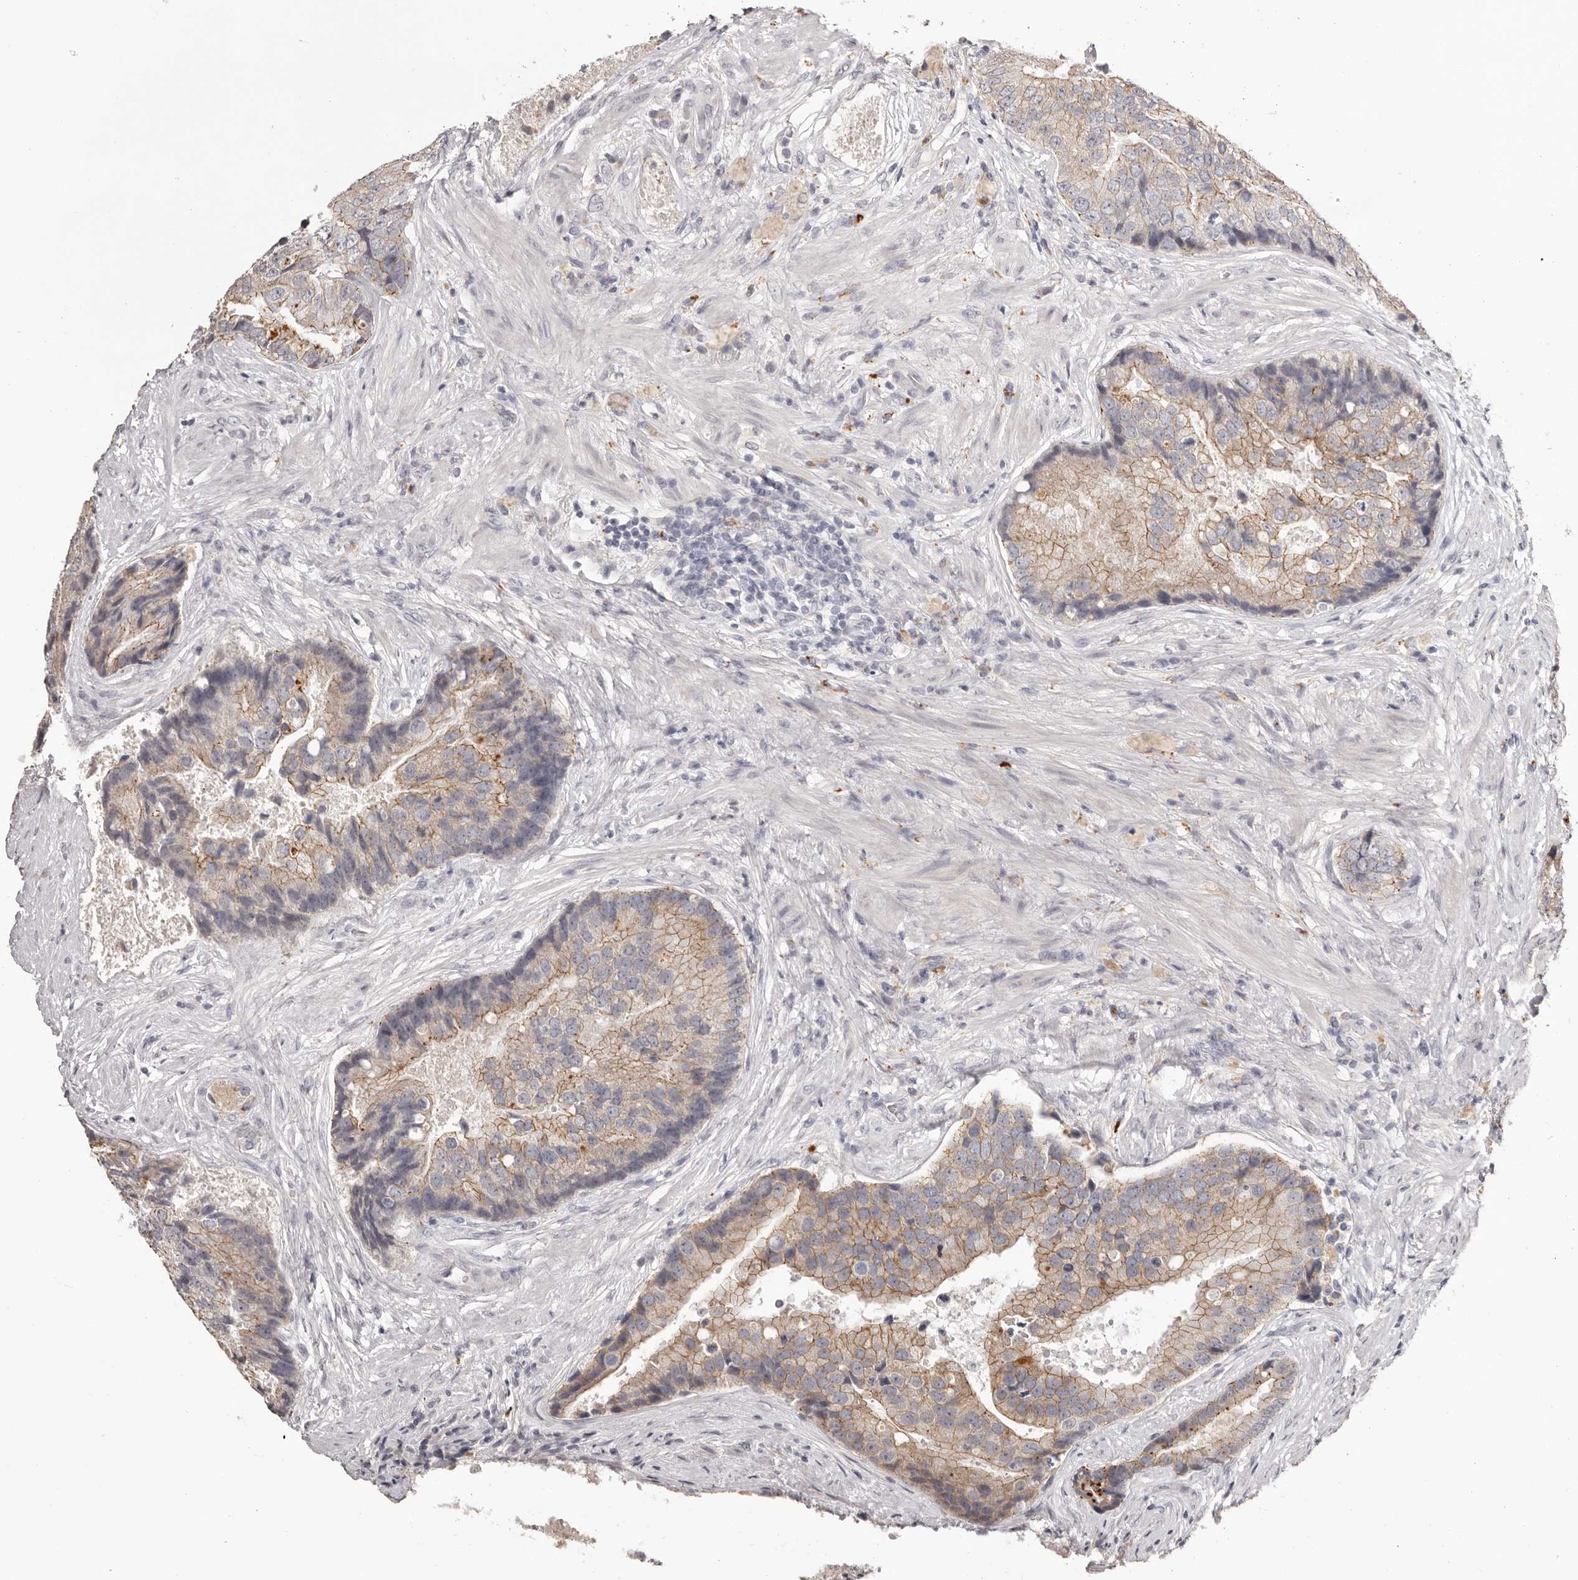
{"staining": {"intensity": "weak", "quantity": ">75%", "location": "cytoplasmic/membranous"}, "tissue": "prostate cancer", "cell_type": "Tumor cells", "image_type": "cancer", "snomed": [{"axis": "morphology", "description": "Adenocarcinoma, High grade"}, {"axis": "topography", "description": "Prostate"}], "caption": "Human prostate adenocarcinoma (high-grade) stained with a protein marker demonstrates weak staining in tumor cells.", "gene": "PCDHB6", "patient": {"sex": "male", "age": 70}}